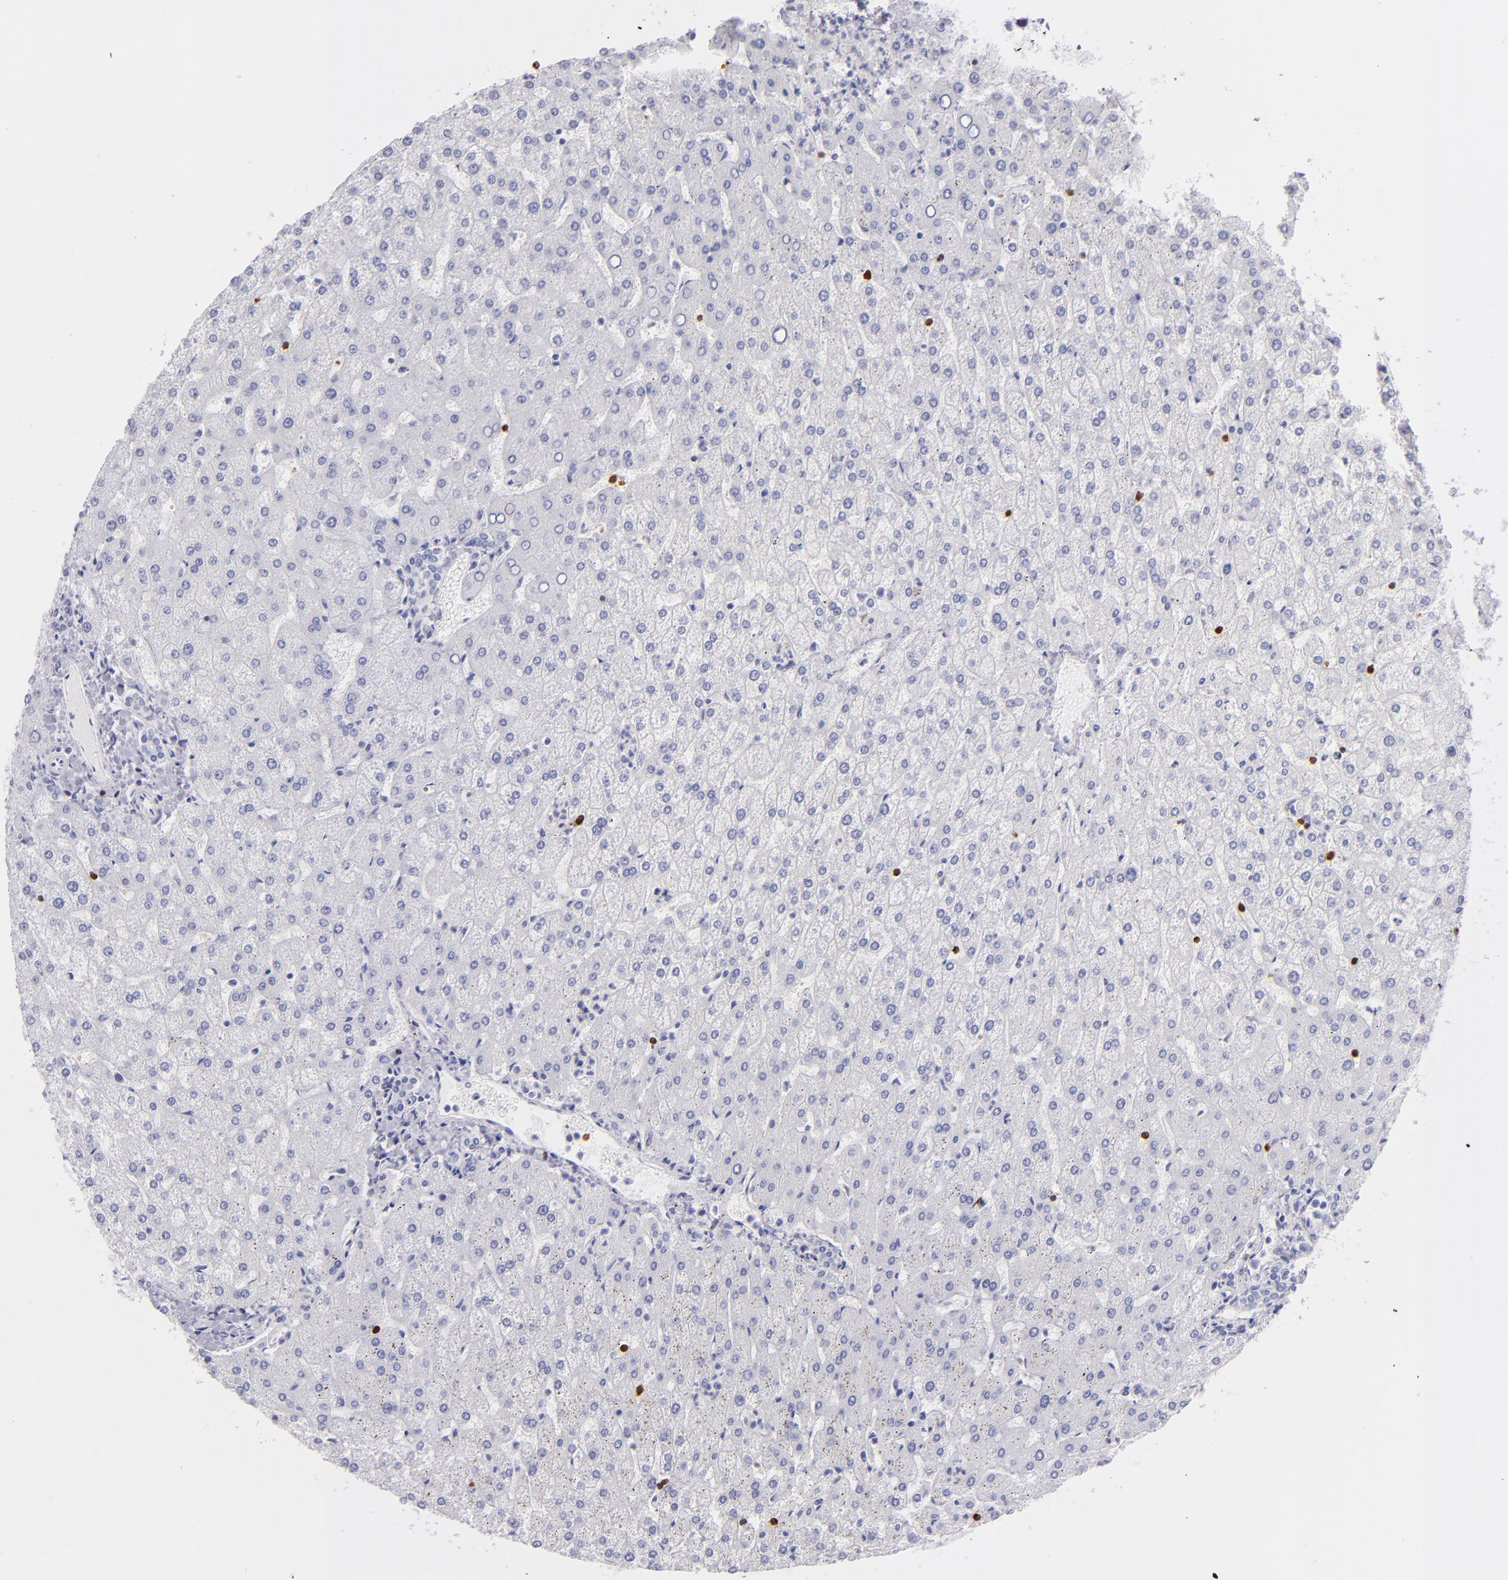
{"staining": {"intensity": "negative", "quantity": "none", "location": "none"}, "tissue": "liver", "cell_type": "Cholangiocytes", "image_type": "normal", "snomed": [{"axis": "morphology", "description": "Normal tissue, NOS"}, {"axis": "topography", "description": "Liver"}], "caption": "An immunohistochemistry micrograph of unremarkable liver is shown. There is no staining in cholangiocytes of liver. (DAB (3,3'-diaminobenzidine) immunohistochemistry, high magnification).", "gene": "PRF1", "patient": {"sex": "female", "age": 32}}